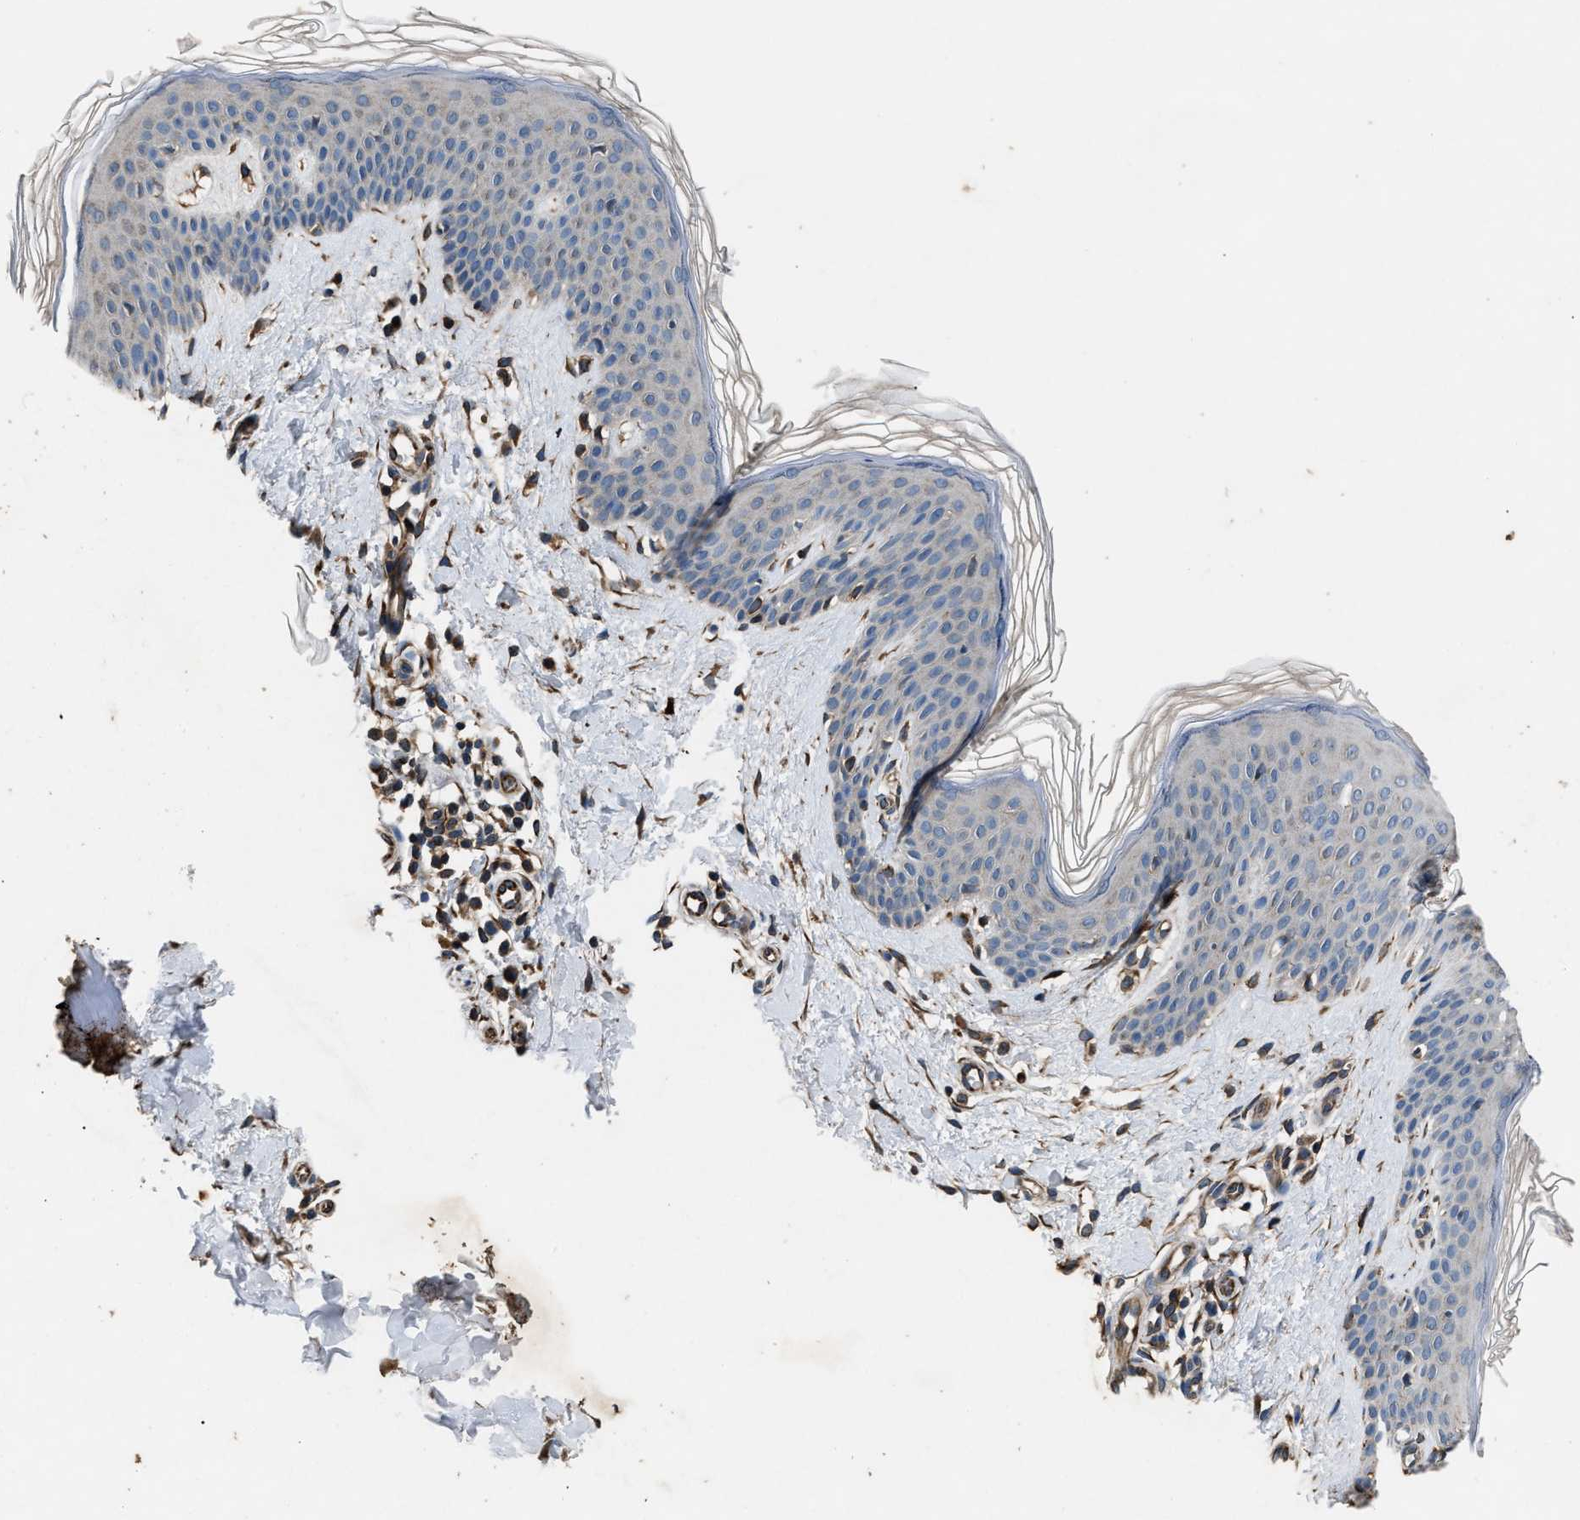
{"staining": {"intensity": "strong", "quantity": ">75%", "location": "cytoplasmic/membranous"}, "tissue": "skin", "cell_type": "Fibroblasts", "image_type": "normal", "snomed": [{"axis": "morphology", "description": "Normal tissue, NOS"}, {"axis": "topography", "description": "Skin"}], "caption": "Protein expression analysis of unremarkable human skin reveals strong cytoplasmic/membranous positivity in approximately >75% of fibroblasts.", "gene": "PPID", "patient": {"sex": "male", "age": 41}}